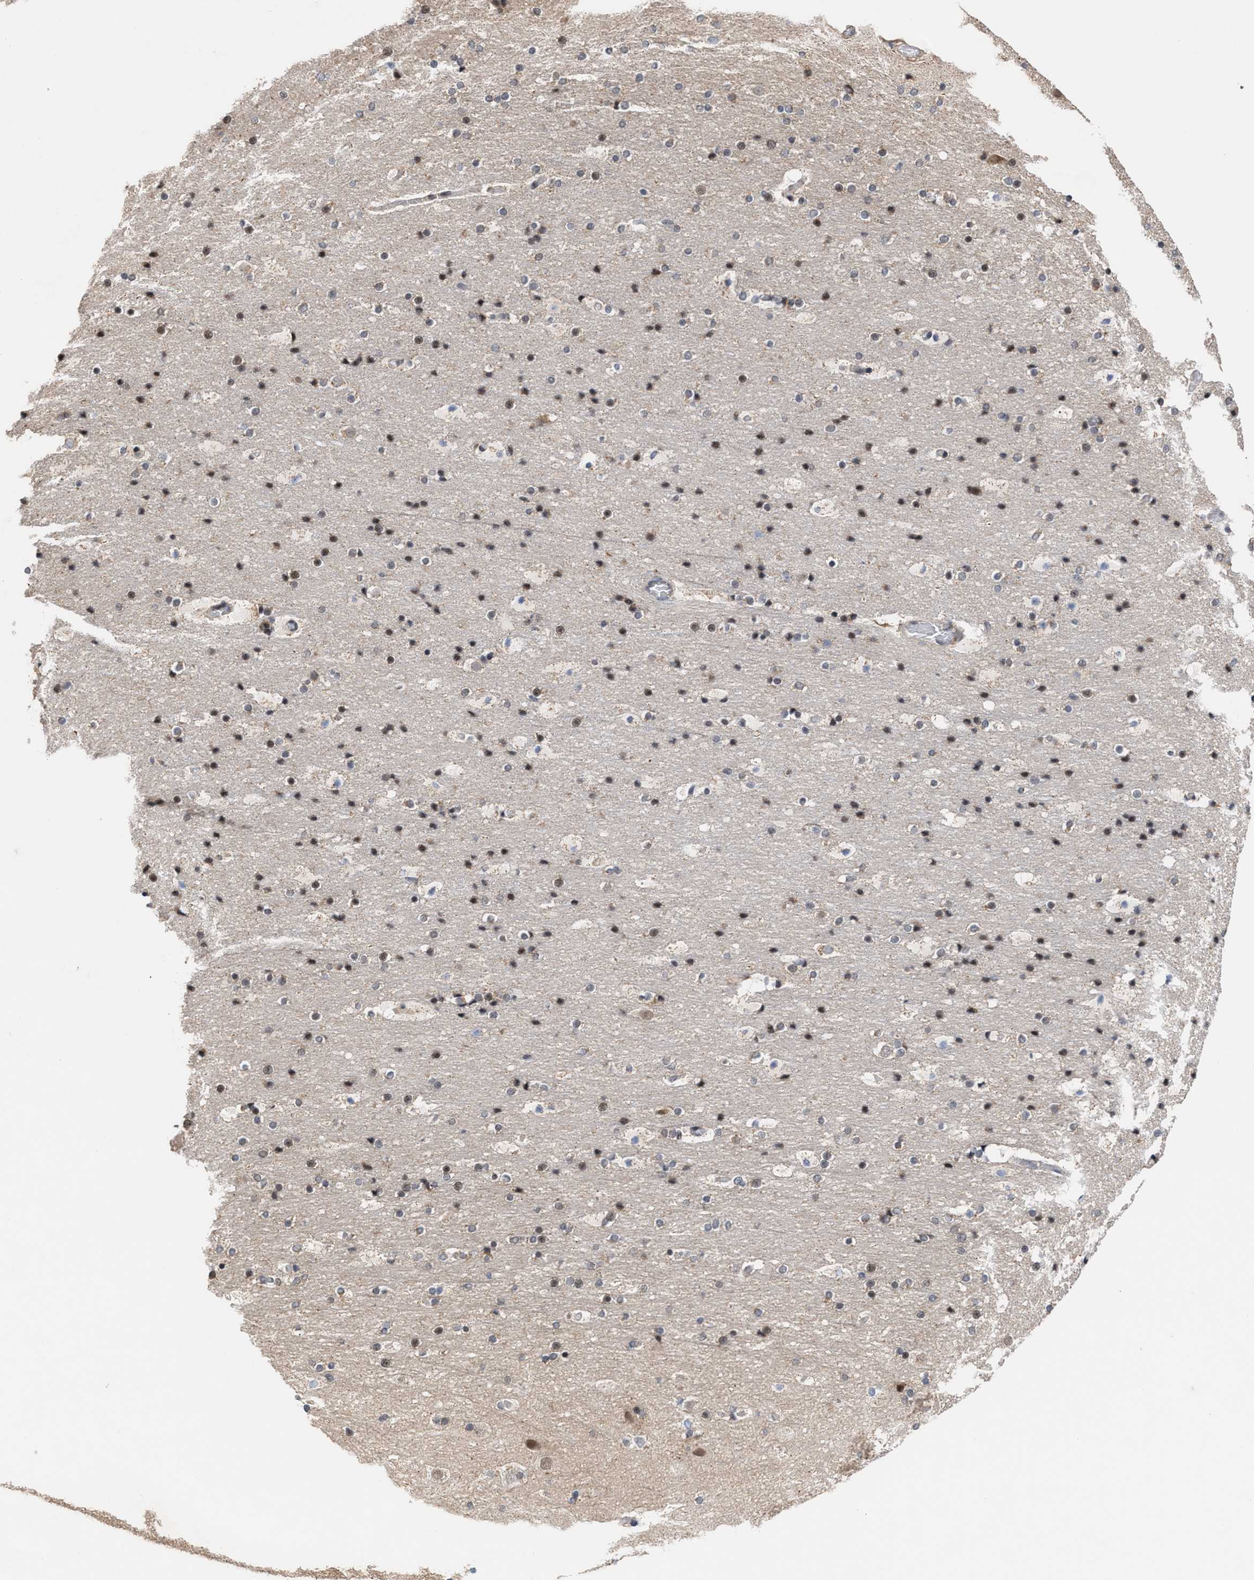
{"staining": {"intensity": "negative", "quantity": "none", "location": "none"}, "tissue": "cerebral cortex", "cell_type": "Endothelial cells", "image_type": "normal", "snomed": [{"axis": "morphology", "description": "Normal tissue, NOS"}, {"axis": "topography", "description": "Cerebral cortex"}], "caption": "Benign cerebral cortex was stained to show a protein in brown. There is no significant expression in endothelial cells. (Immunohistochemistry, brightfield microscopy, high magnification).", "gene": "MKNK2", "patient": {"sex": "male", "age": 57}}